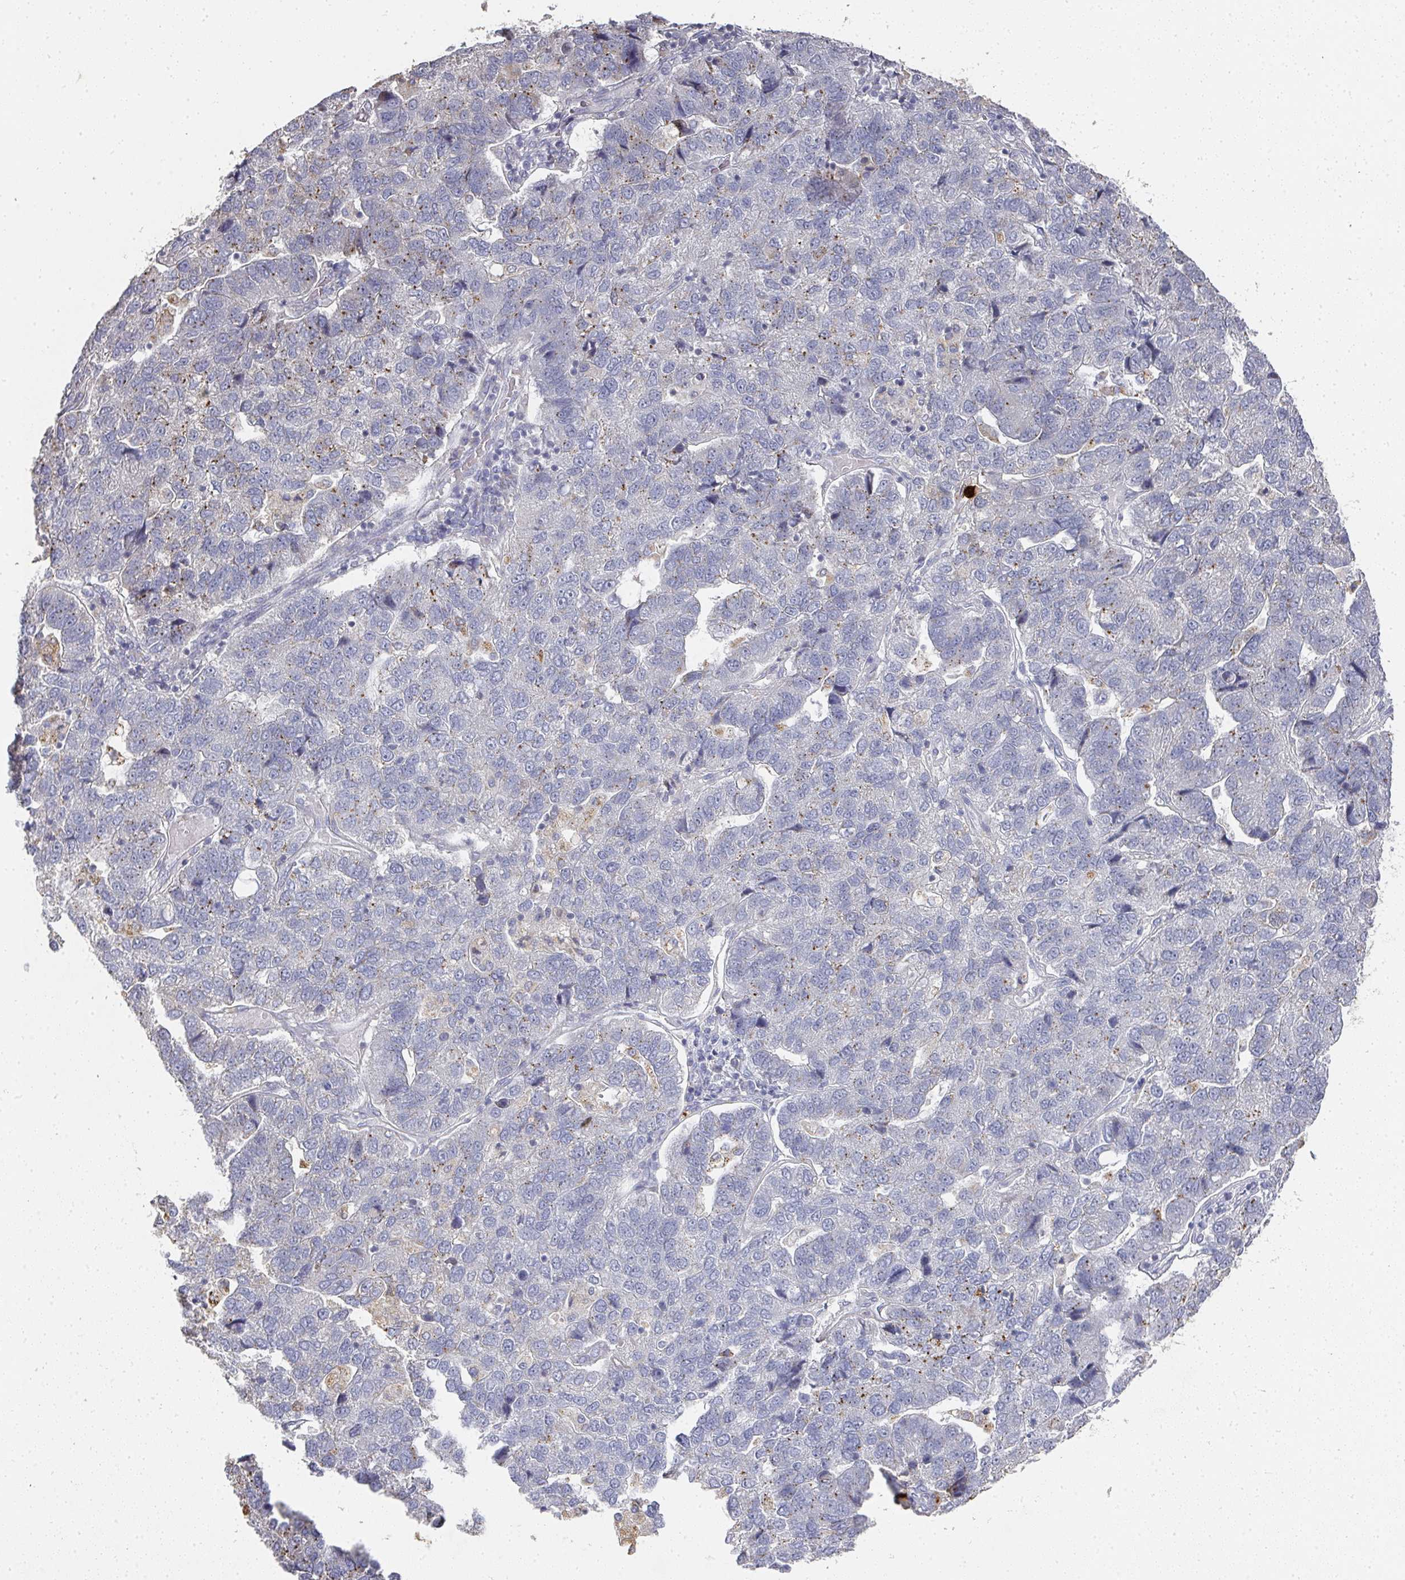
{"staining": {"intensity": "moderate", "quantity": "<25%", "location": "cytoplasmic/membranous"}, "tissue": "pancreatic cancer", "cell_type": "Tumor cells", "image_type": "cancer", "snomed": [{"axis": "morphology", "description": "Adenocarcinoma, NOS"}, {"axis": "topography", "description": "Pancreas"}], "caption": "Adenocarcinoma (pancreatic) was stained to show a protein in brown. There is low levels of moderate cytoplasmic/membranous staining in about <25% of tumor cells. The protein is stained brown, and the nuclei are stained in blue (DAB (3,3'-diaminobenzidine) IHC with brightfield microscopy, high magnification).", "gene": "CAMP", "patient": {"sex": "female", "age": 61}}